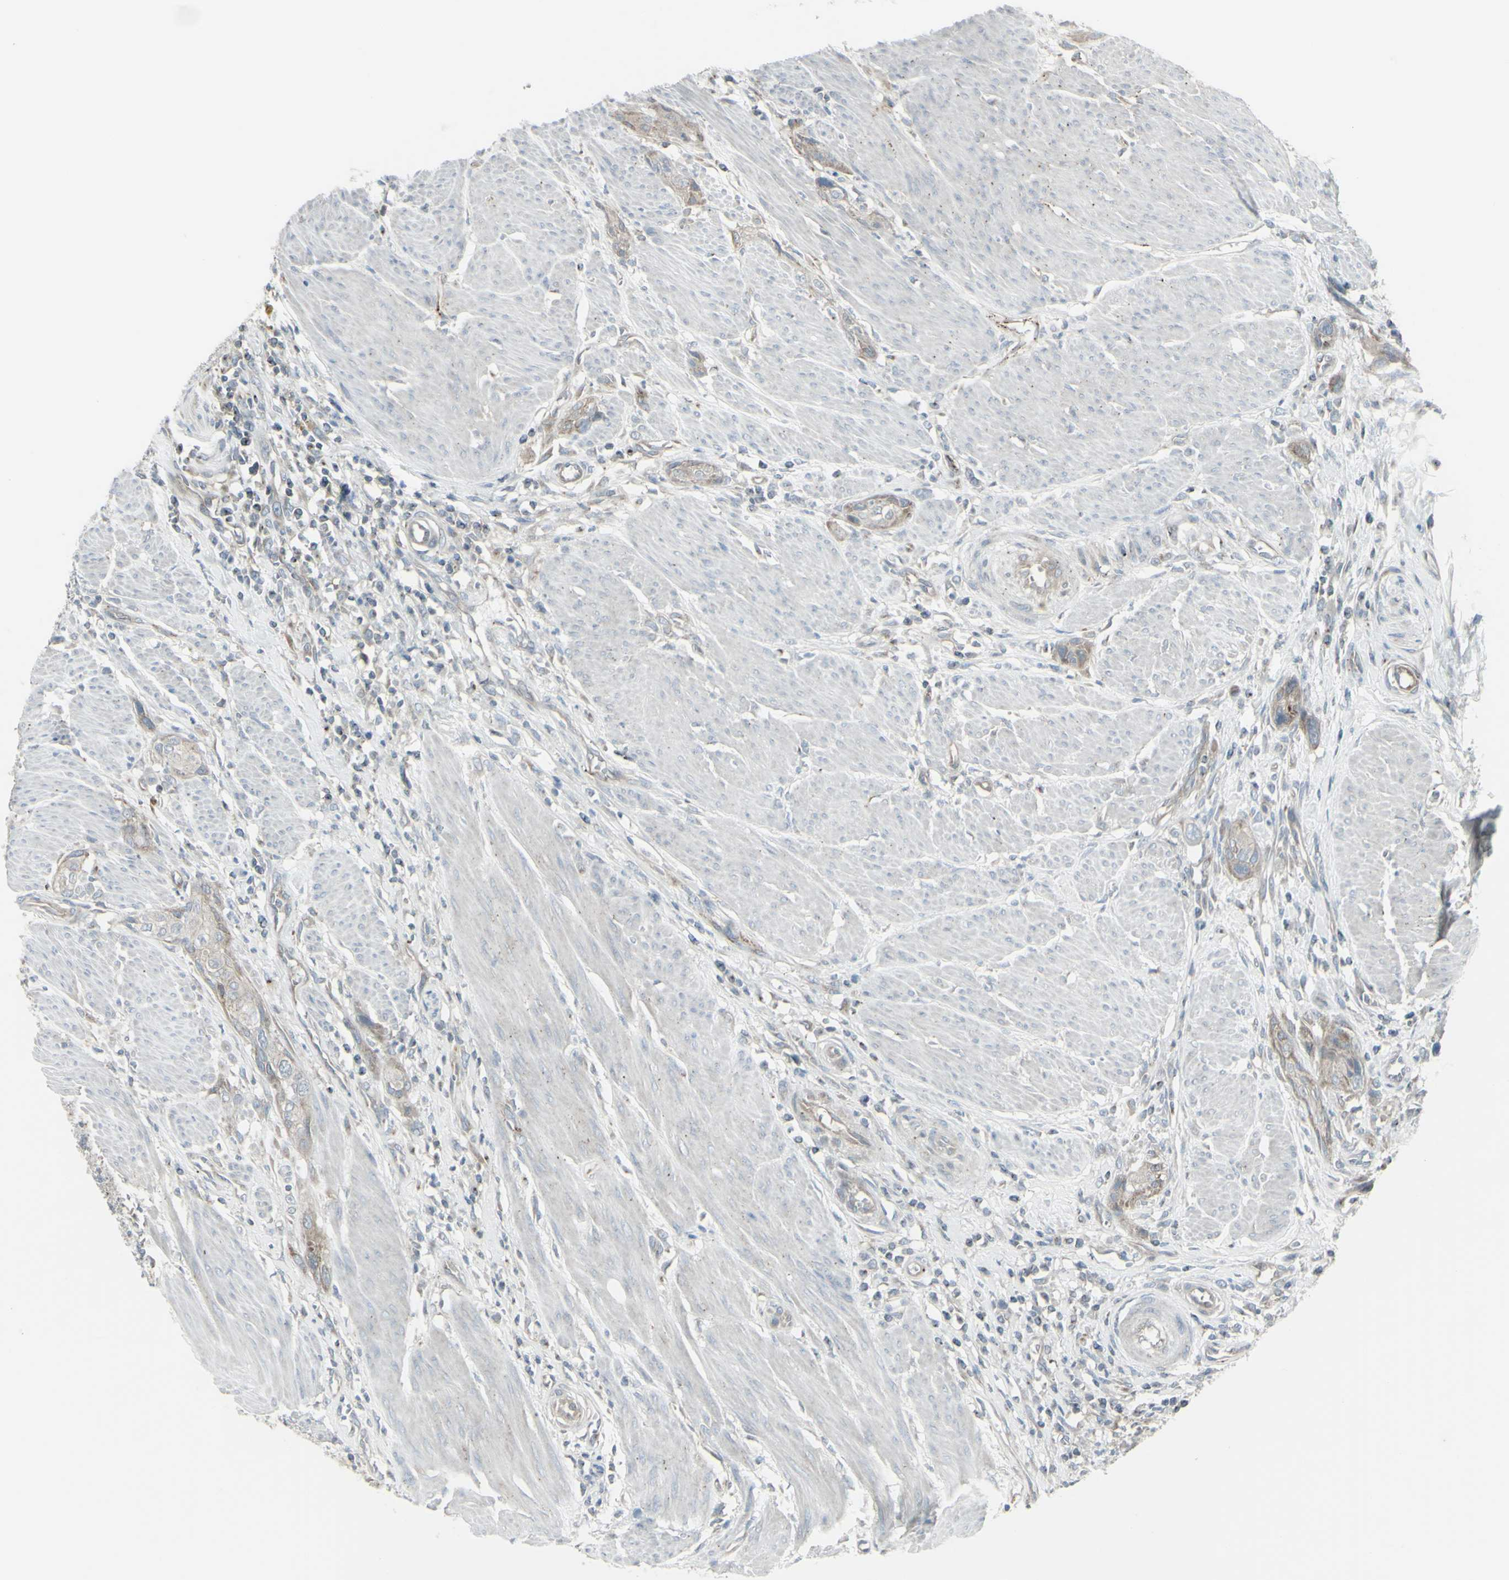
{"staining": {"intensity": "negative", "quantity": "none", "location": "none"}, "tissue": "urothelial cancer", "cell_type": "Tumor cells", "image_type": "cancer", "snomed": [{"axis": "morphology", "description": "Urothelial carcinoma, High grade"}, {"axis": "topography", "description": "Urinary bladder"}], "caption": "An immunohistochemistry (IHC) photomicrograph of urothelial carcinoma (high-grade) is shown. There is no staining in tumor cells of urothelial carcinoma (high-grade). Nuclei are stained in blue.", "gene": "GALNT6", "patient": {"sex": "male", "age": 35}}